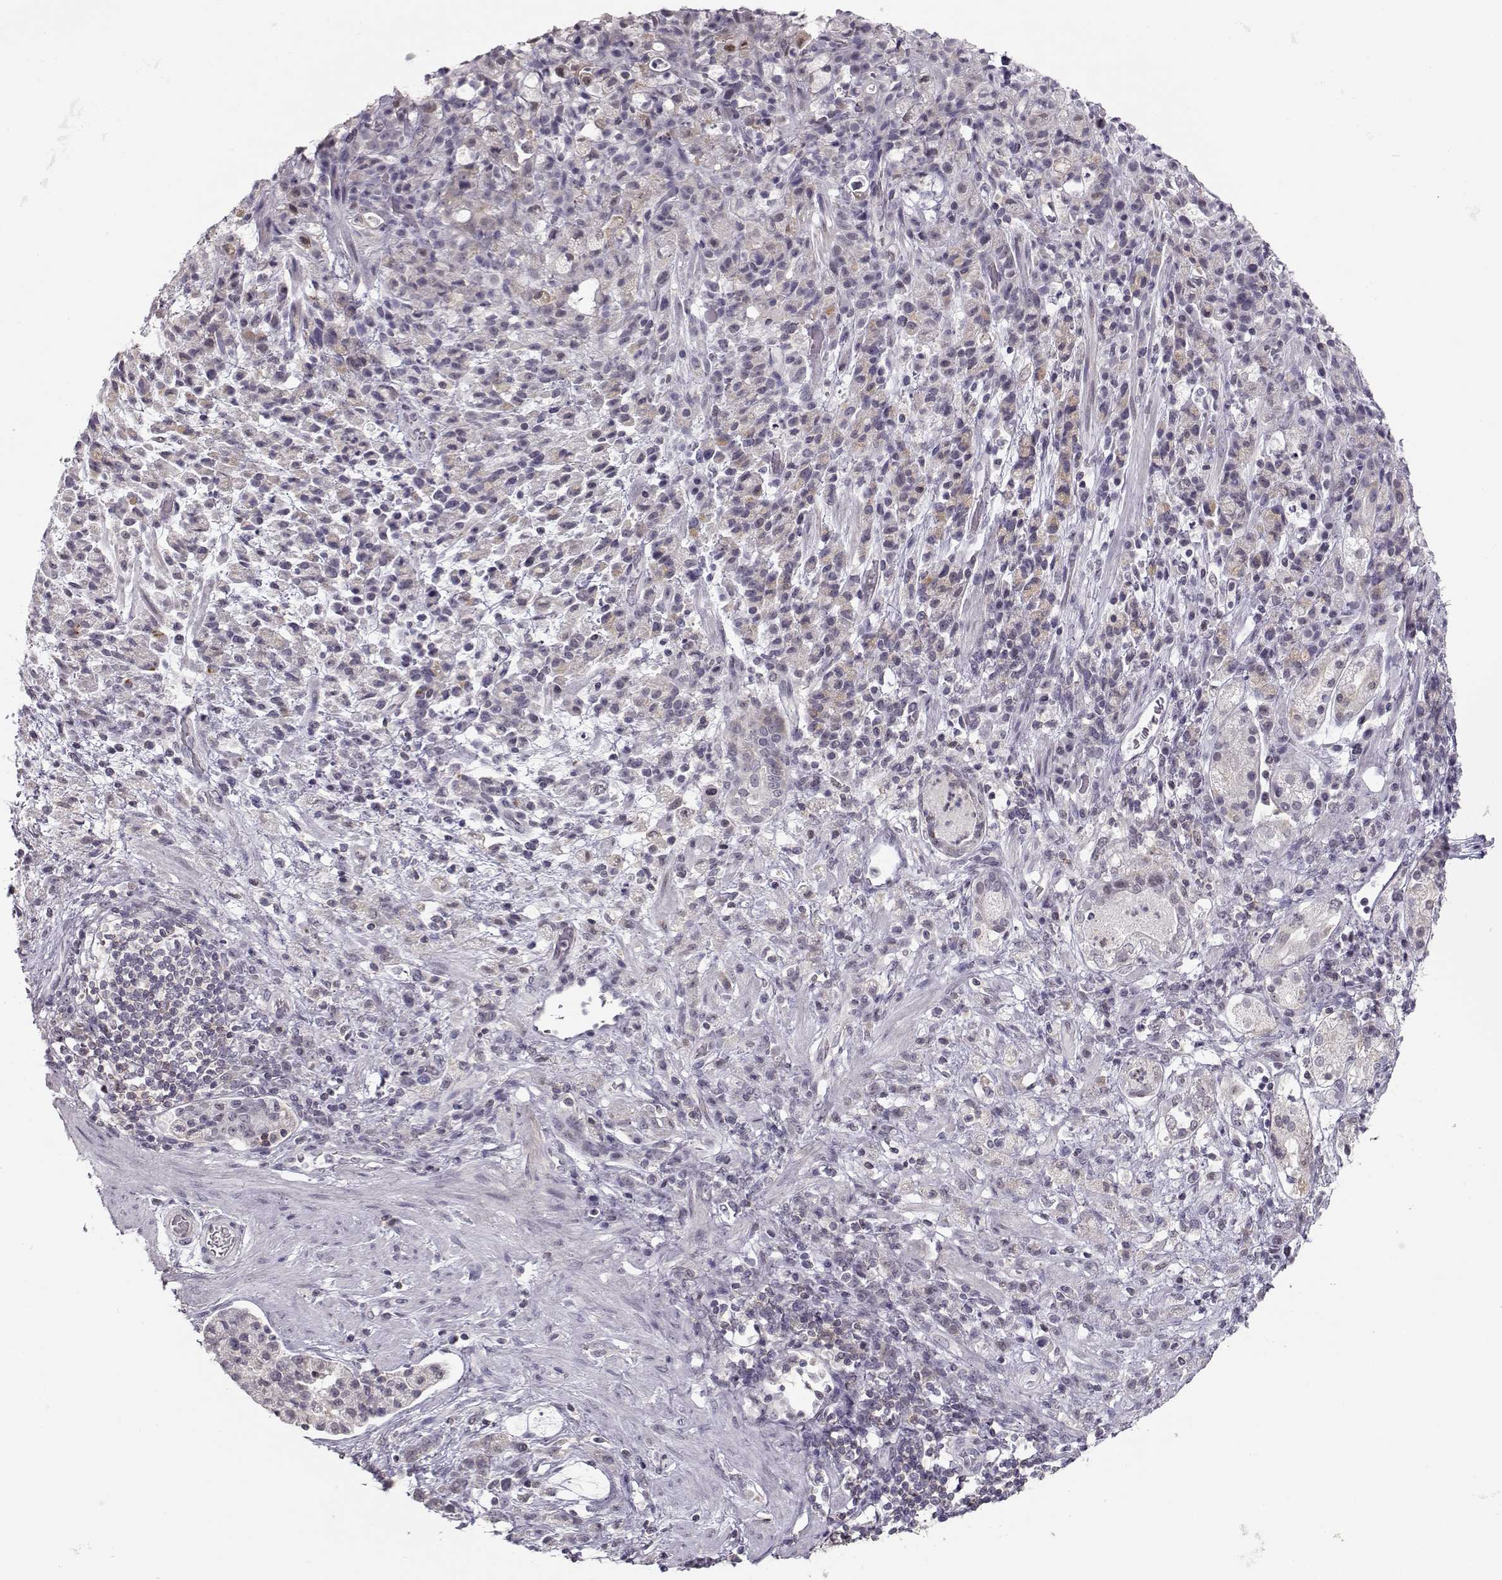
{"staining": {"intensity": "negative", "quantity": "none", "location": "none"}, "tissue": "stomach cancer", "cell_type": "Tumor cells", "image_type": "cancer", "snomed": [{"axis": "morphology", "description": "Adenocarcinoma, NOS"}, {"axis": "topography", "description": "Stomach"}], "caption": "Immunohistochemistry (IHC) of human adenocarcinoma (stomach) shows no expression in tumor cells.", "gene": "TEPP", "patient": {"sex": "female", "age": 60}}